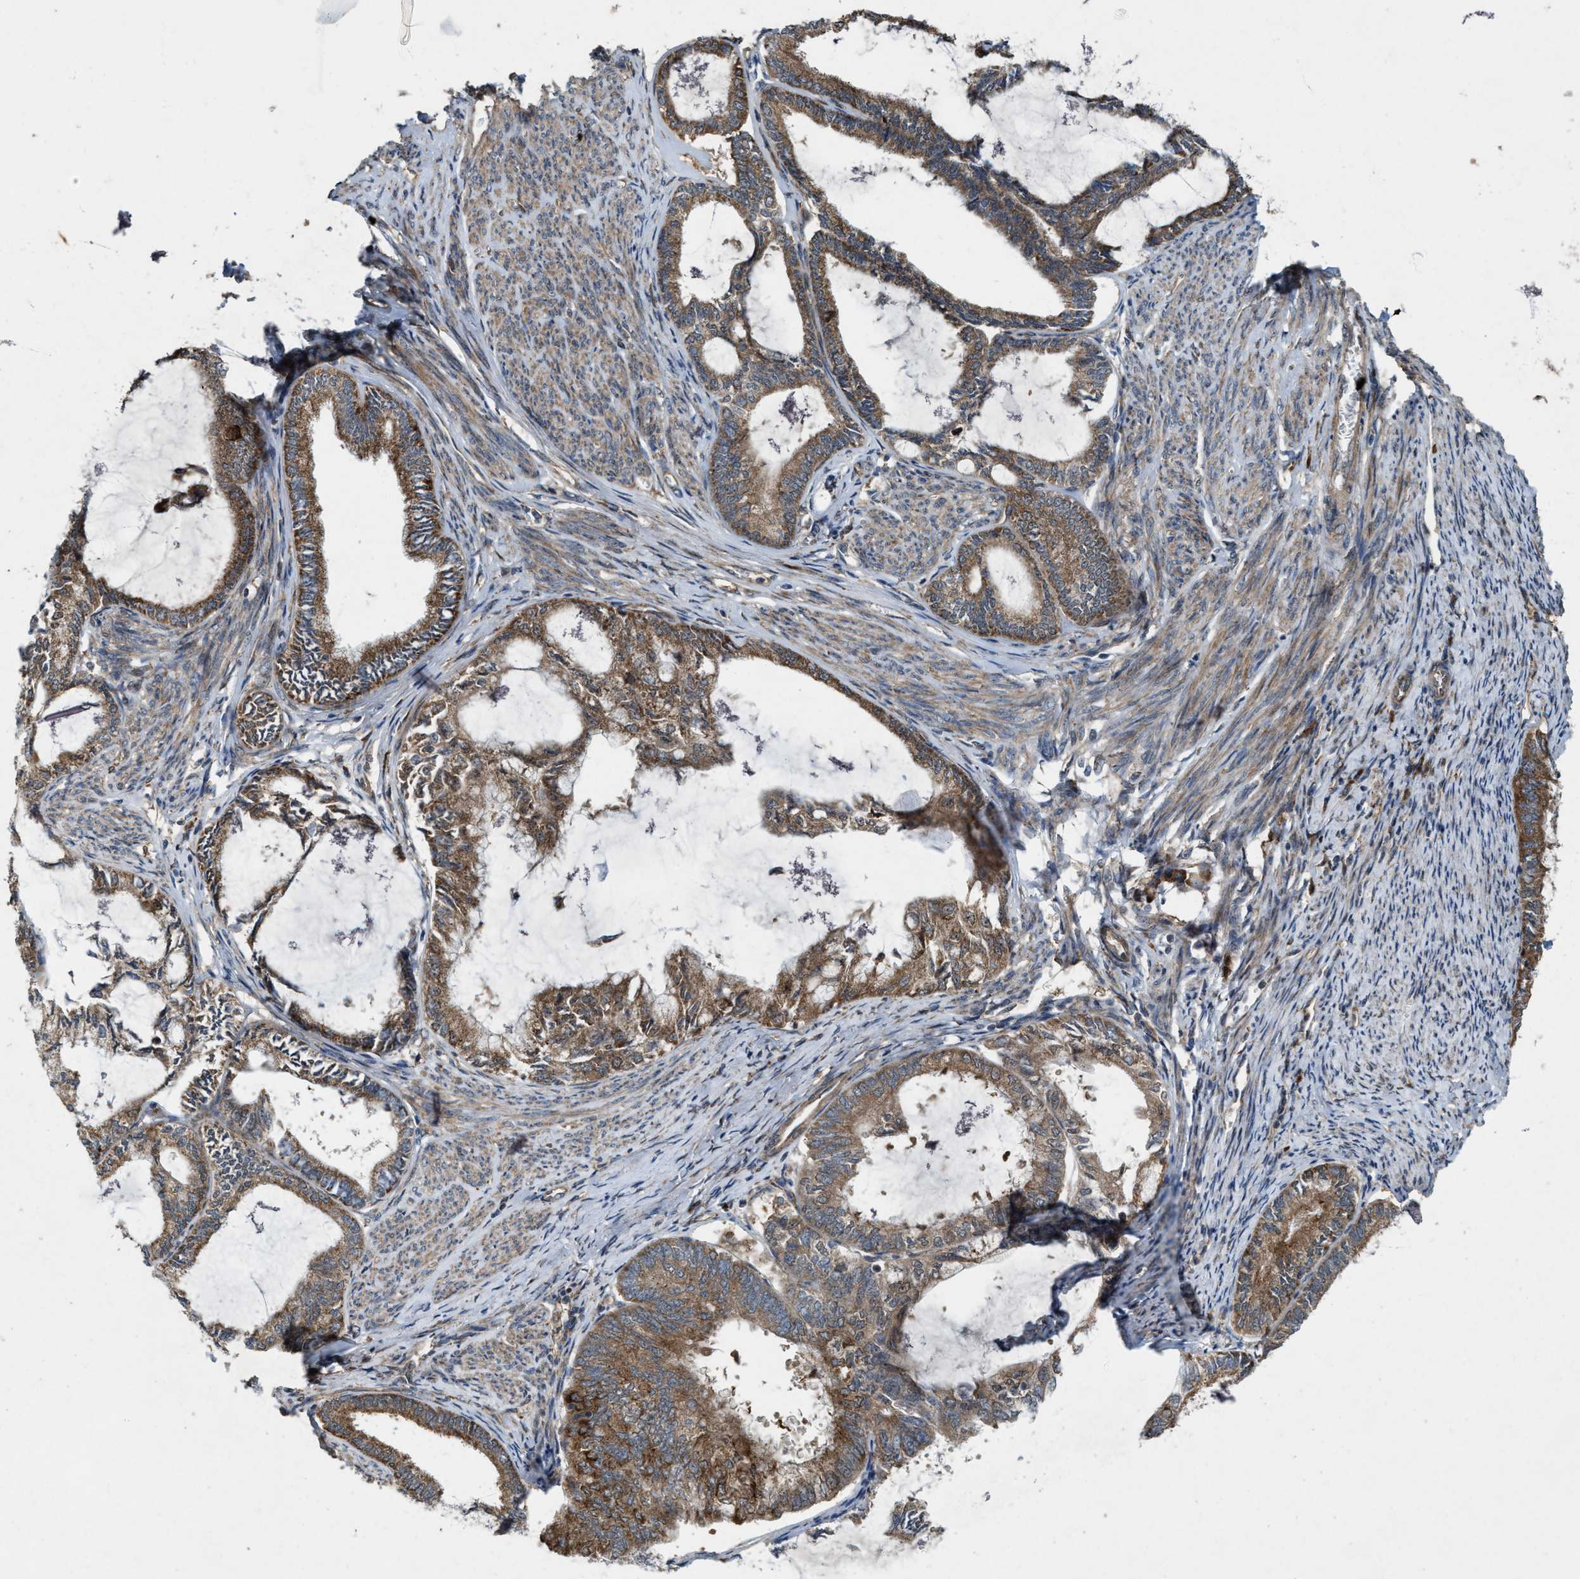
{"staining": {"intensity": "moderate", "quantity": ">75%", "location": "cytoplasmic/membranous"}, "tissue": "endometrial cancer", "cell_type": "Tumor cells", "image_type": "cancer", "snomed": [{"axis": "morphology", "description": "Adenocarcinoma, NOS"}, {"axis": "topography", "description": "Endometrium"}], "caption": "Immunohistochemistry (IHC) (DAB) staining of human endometrial cancer (adenocarcinoma) shows moderate cytoplasmic/membranous protein positivity in about >75% of tumor cells.", "gene": "LRRC72", "patient": {"sex": "female", "age": 86}}